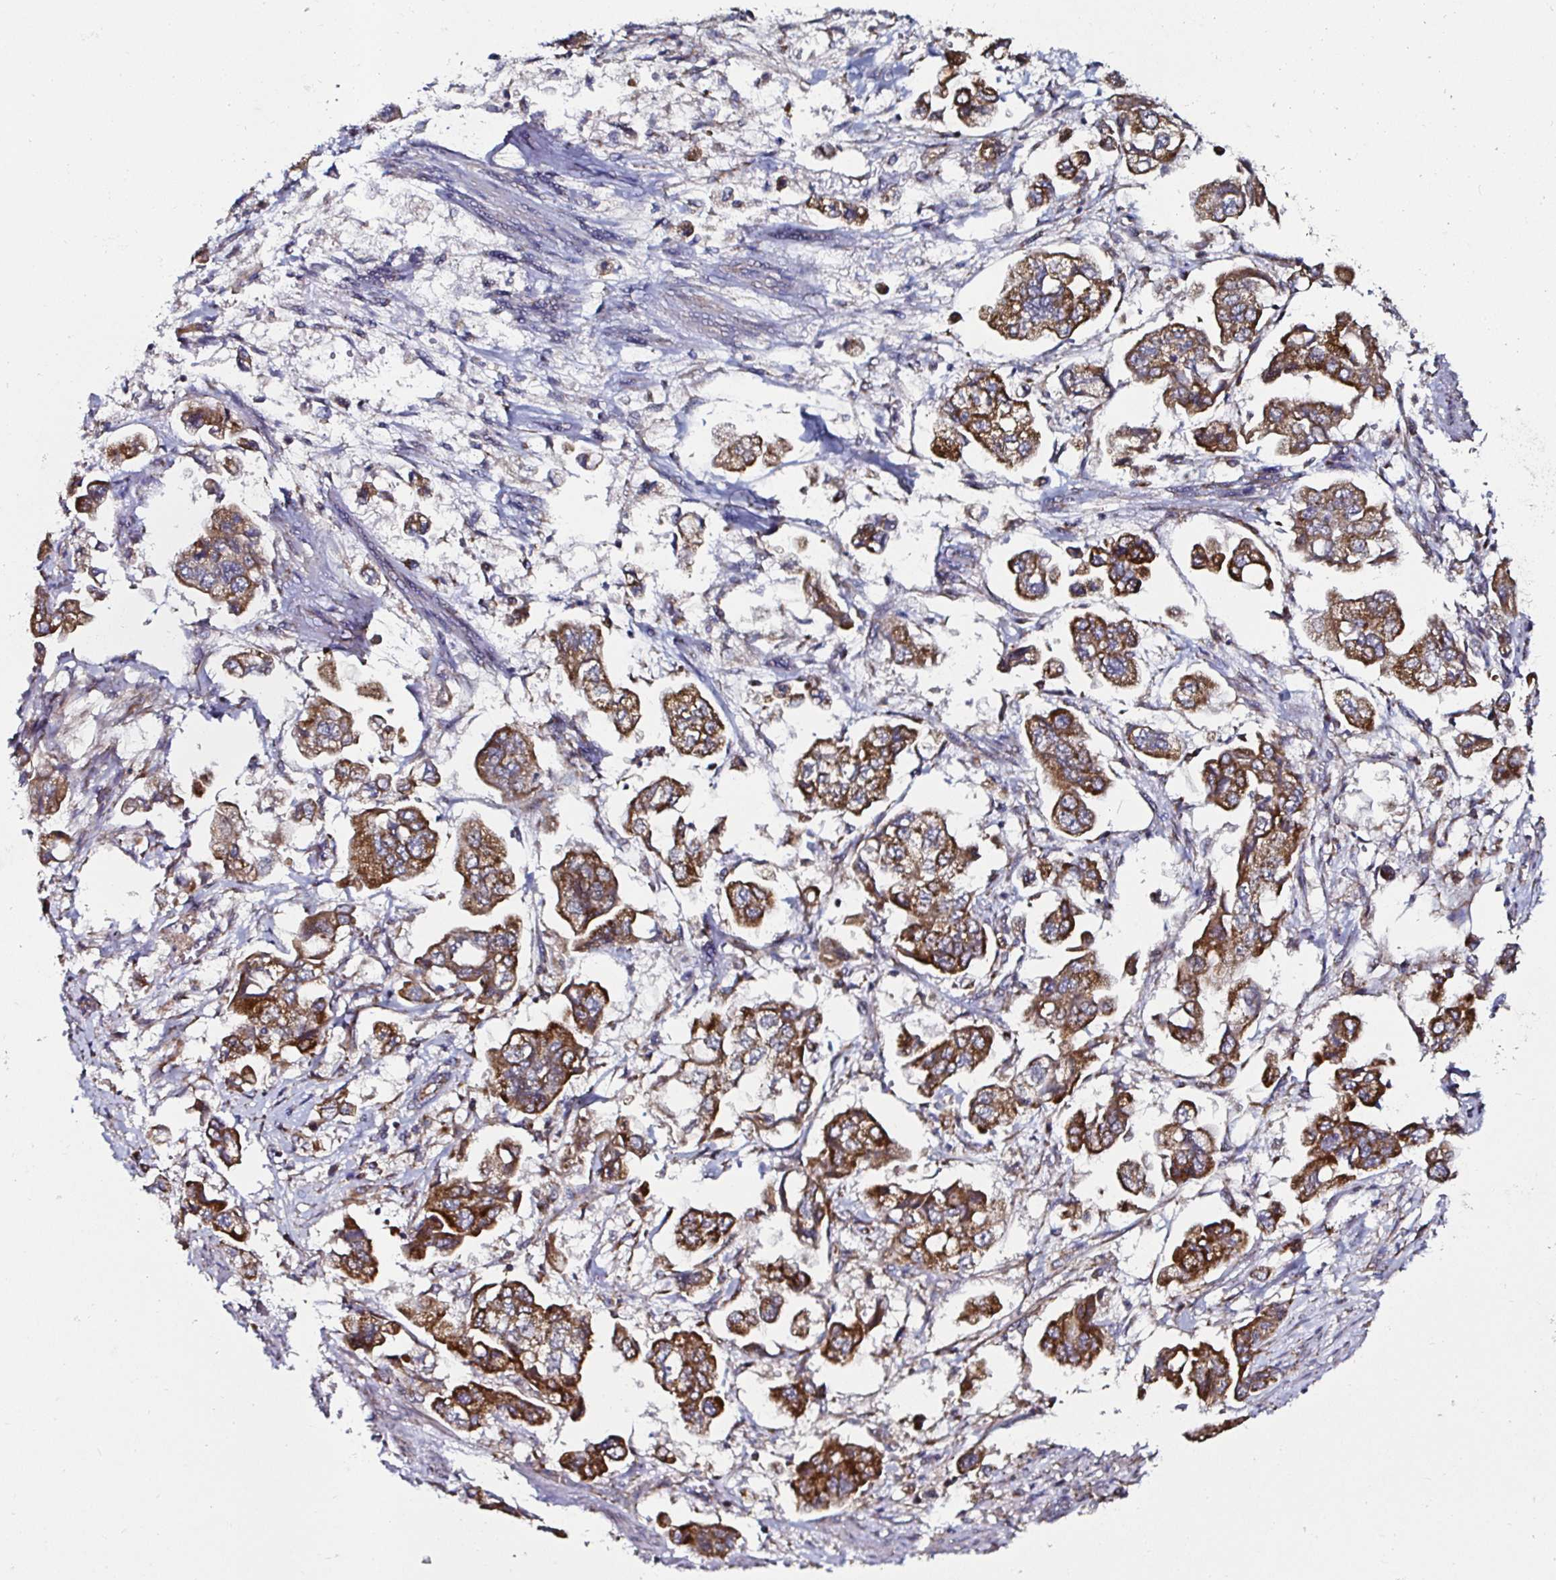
{"staining": {"intensity": "strong", "quantity": ">75%", "location": "cytoplasmic/membranous"}, "tissue": "stomach cancer", "cell_type": "Tumor cells", "image_type": "cancer", "snomed": [{"axis": "morphology", "description": "Adenocarcinoma, NOS"}, {"axis": "topography", "description": "Stomach"}], "caption": "Stomach cancer (adenocarcinoma) stained with immunohistochemistry exhibits strong cytoplasmic/membranous positivity in about >75% of tumor cells.", "gene": "ATAD3B", "patient": {"sex": "male", "age": 62}}